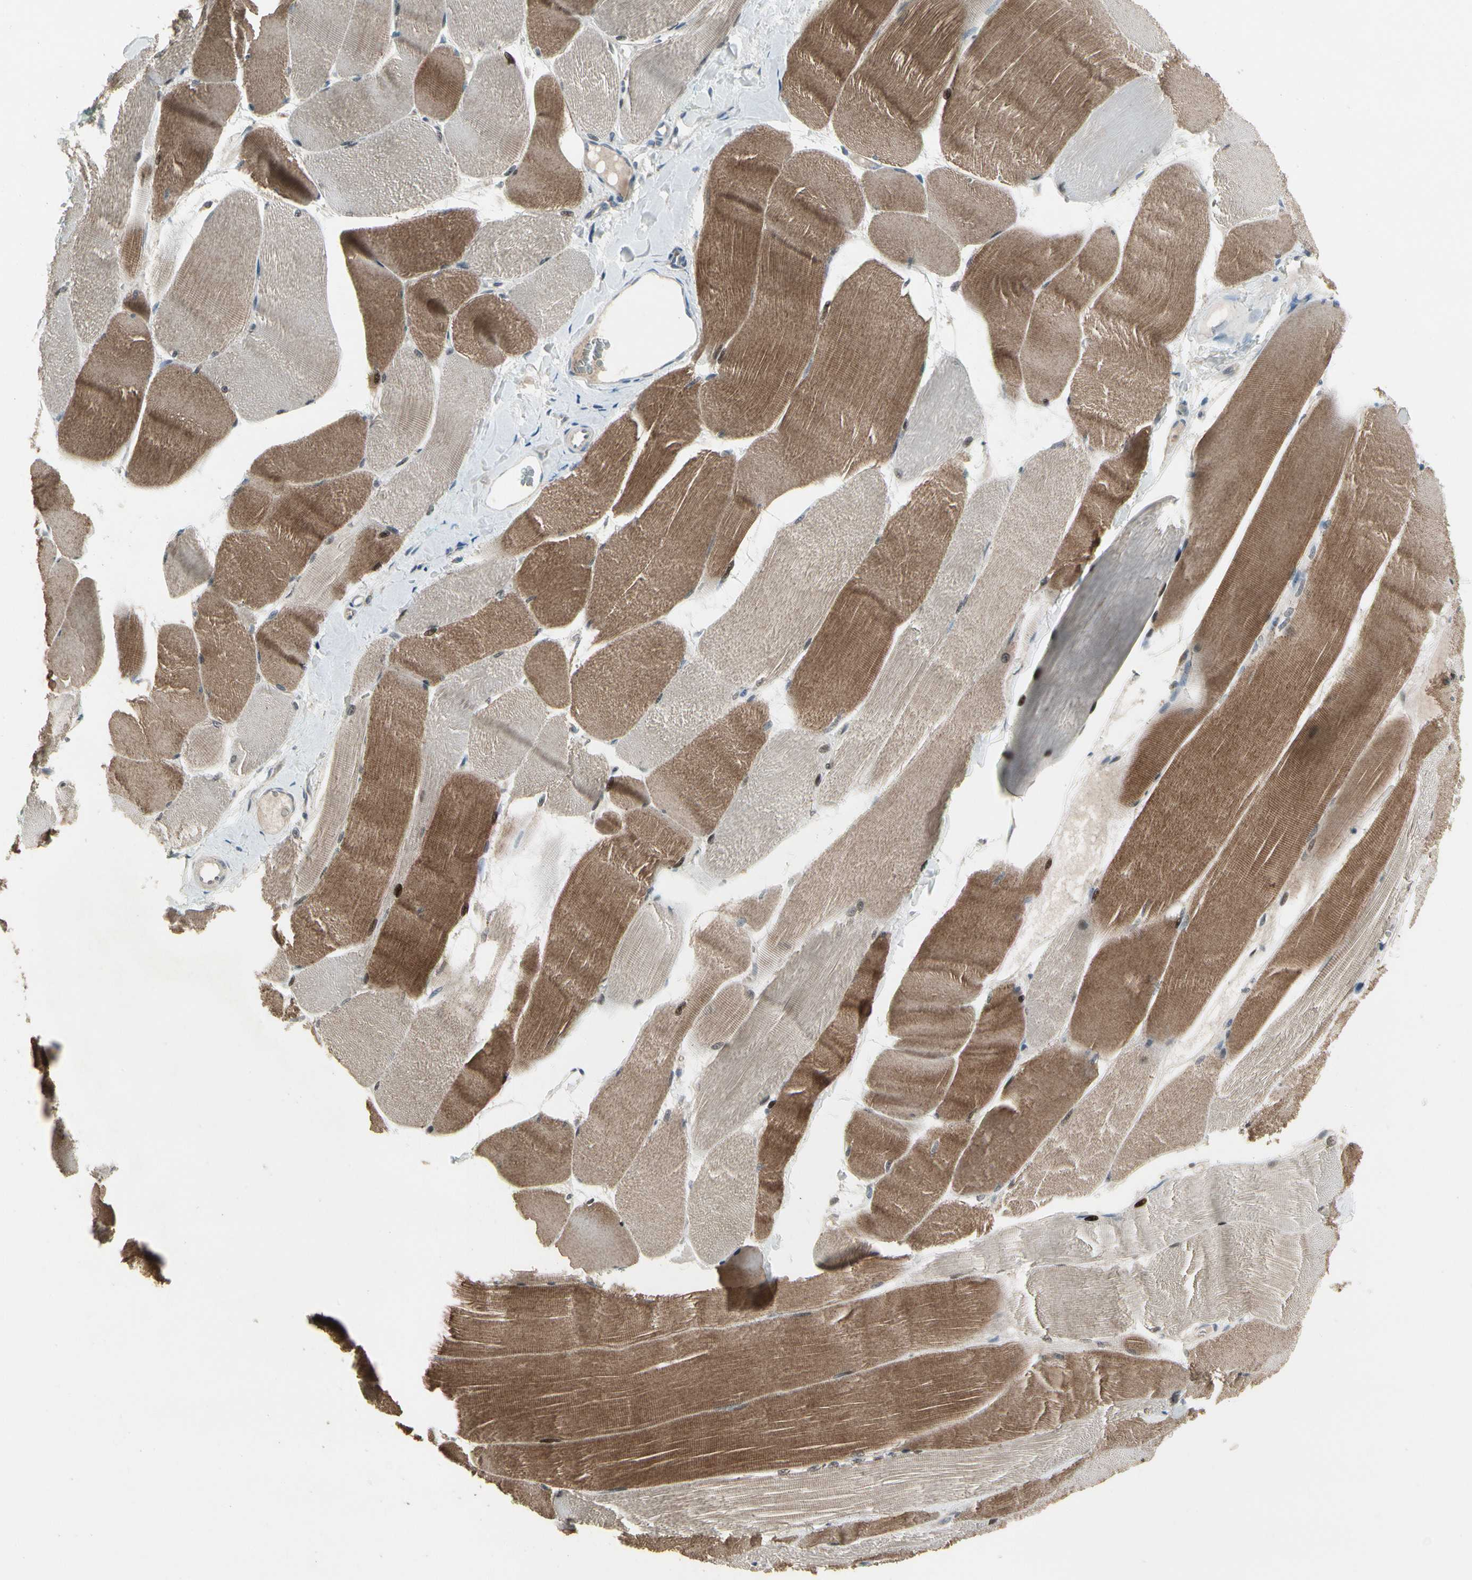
{"staining": {"intensity": "moderate", "quantity": "25%-75%", "location": "cytoplasmic/membranous,nuclear"}, "tissue": "skeletal muscle", "cell_type": "Myocytes", "image_type": "normal", "snomed": [{"axis": "morphology", "description": "Normal tissue, NOS"}, {"axis": "morphology", "description": "Squamous cell carcinoma, NOS"}, {"axis": "topography", "description": "Skeletal muscle"}], "caption": "Immunohistochemistry image of unremarkable skeletal muscle: human skeletal muscle stained using immunohistochemistry shows medium levels of moderate protein expression localized specifically in the cytoplasmic/membranous,nuclear of myocytes, appearing as a cytoplasmic/membranous,nuclear brown color.", "gene": "NMI", "patient": {"sex": "male", "age": 51}}